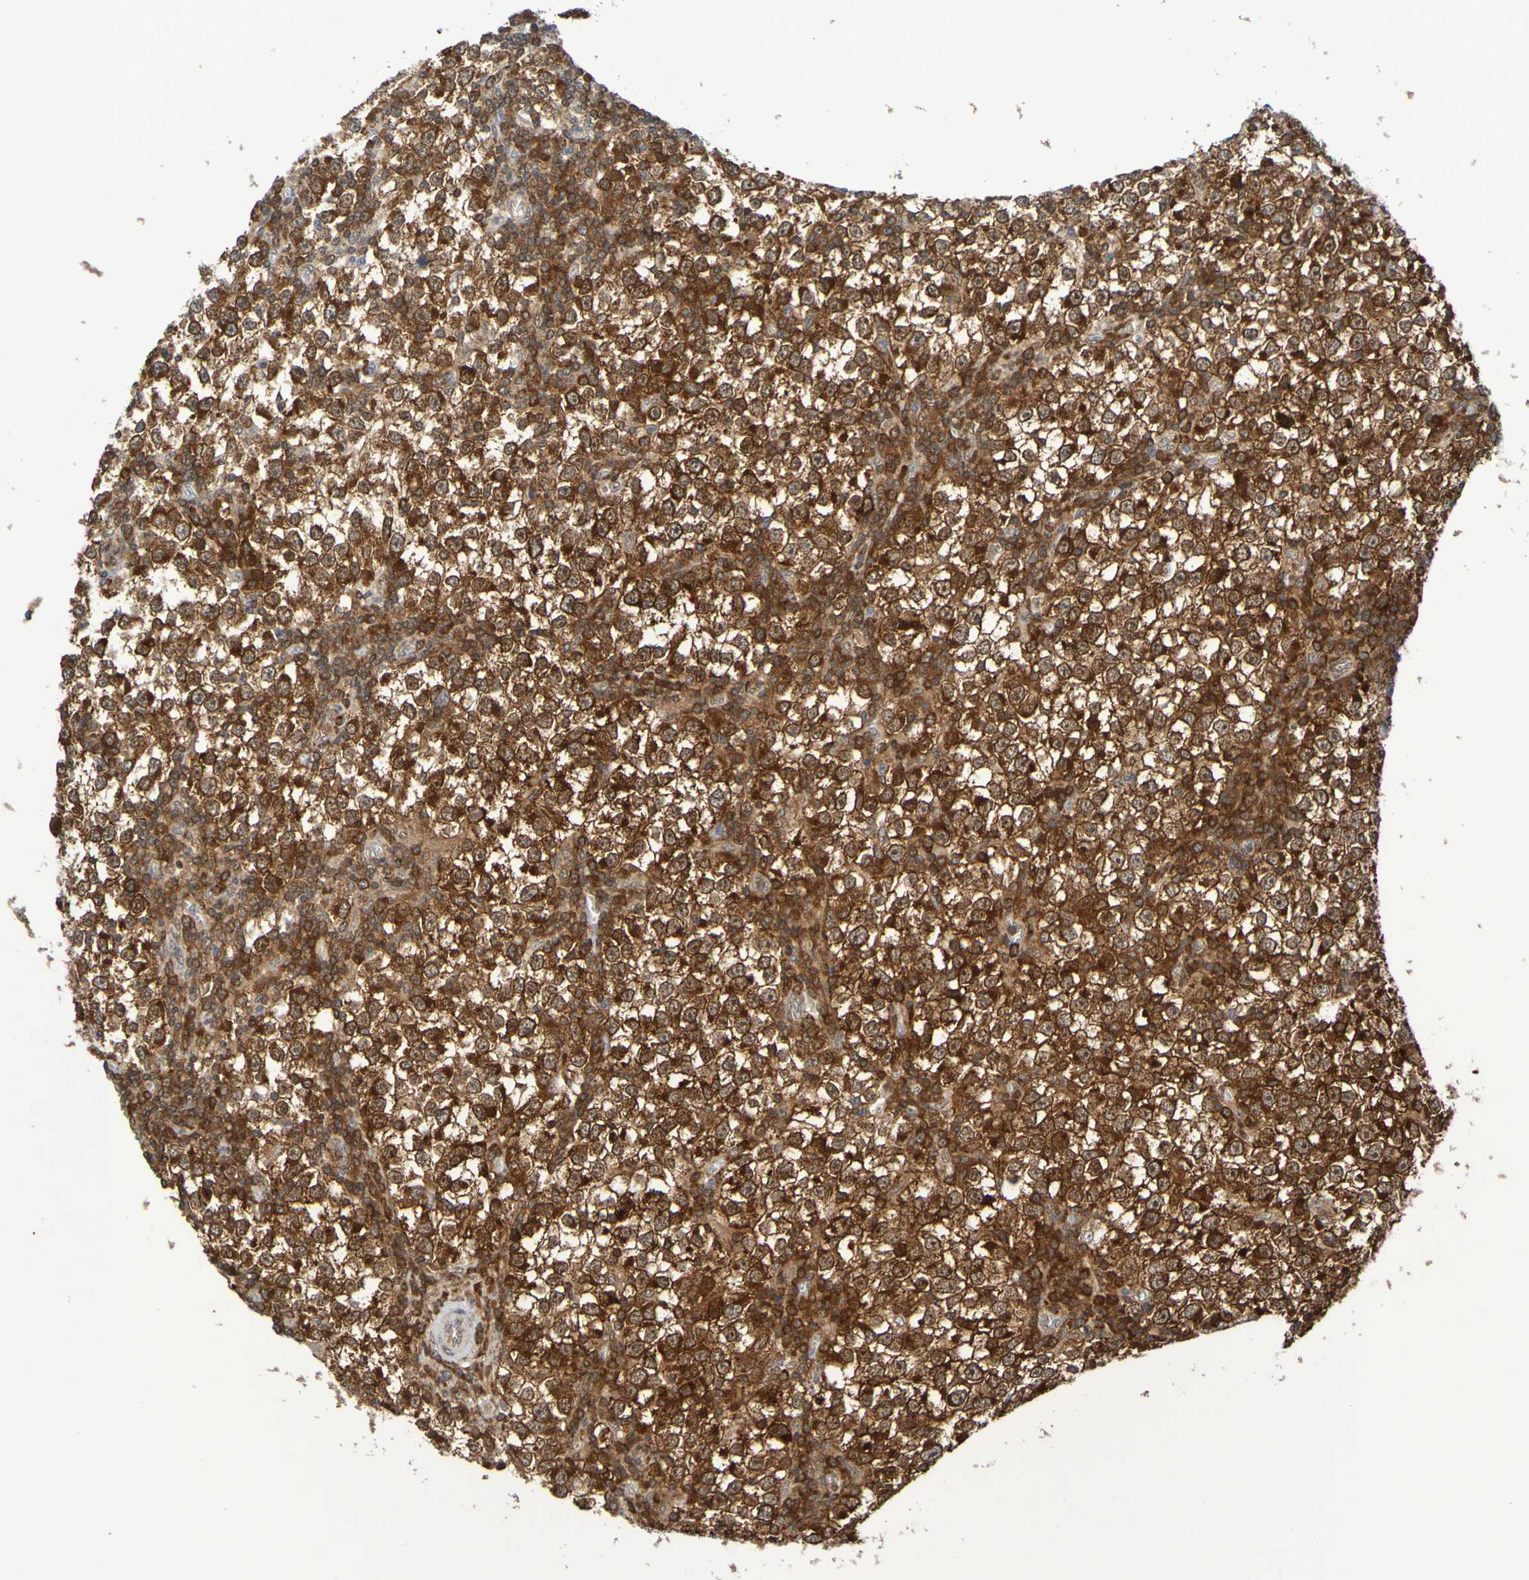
{"staining": {"intensity": "strong", "quantity": ">75%", "location": "cytoplasmic/membranous"}, "tissue": "testis cancer", "cell_type": "Tumor cells", "image_type": "cancer", "snomed": [{"axis": "morphology", "description": "Seminoma, NOS"}, {"axis": "topography", "description": "Testis"}], "caption": "This is an image of IHC staining of seminoma (testis), which shows strong staining in the cytoplasmic/membranous of tumor cells.", "gene": "ATIC", "patient": {"sex": "male", "age": 65}}